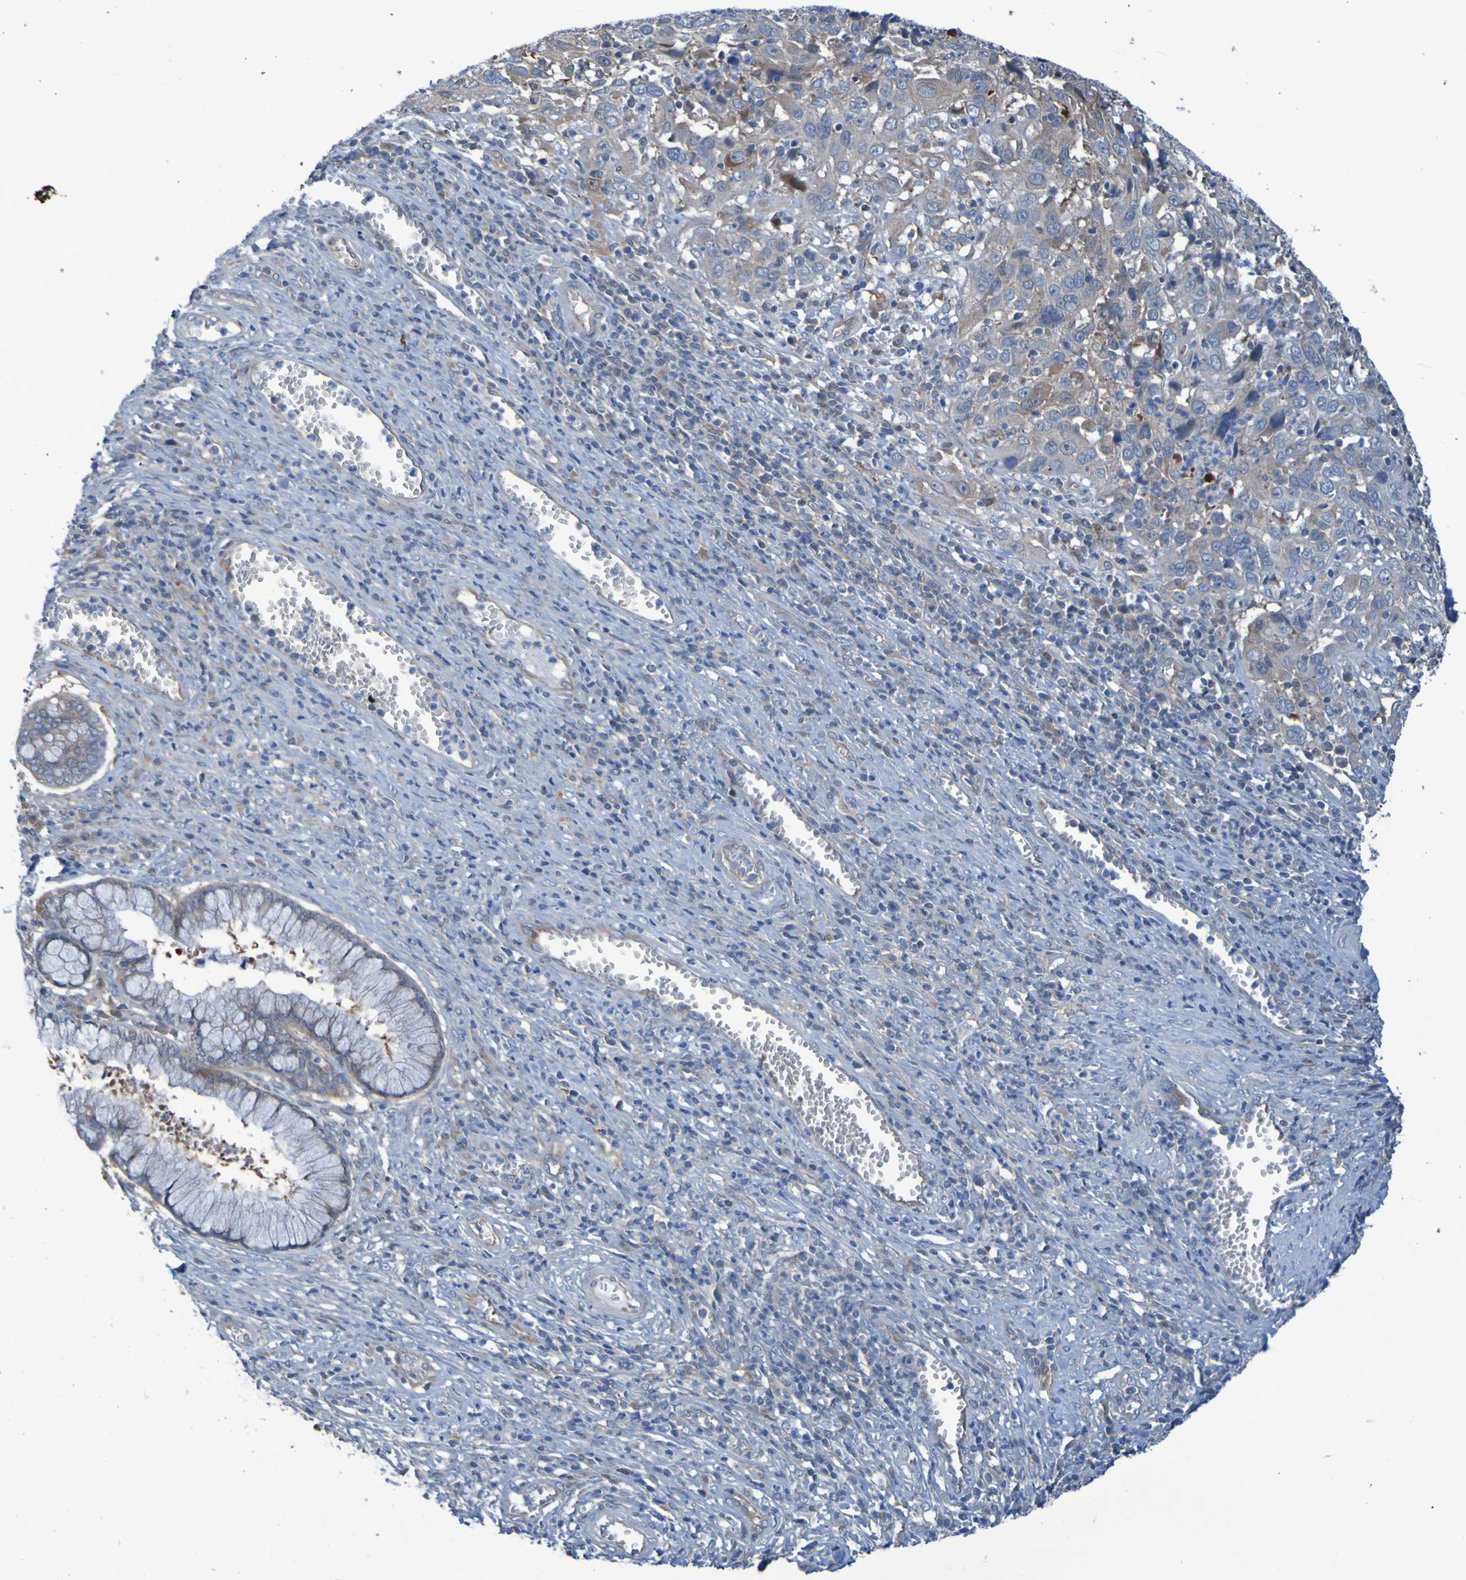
{"staining": {"intensity": "weak", "quantity": "25%-75%", "location": "cytoplasmic/membranous"}, "tissue": "cervical cancer", "cell_type": "Tumor cells", "image_type": "cancer", "snomed": [{"axis": "morphology", "description": "Squamous cell carcinoma, NOS"}, {"axis": "topography", "description": "Cervix"}], "caption": "Protein expression analysis of cervical cancer exhibits weak cytoplasmic/membranous expression in approximately 25%-75% of tumor cells.", "gene": "NPRL3", "patient": {"sex": "female", "age": 32}}